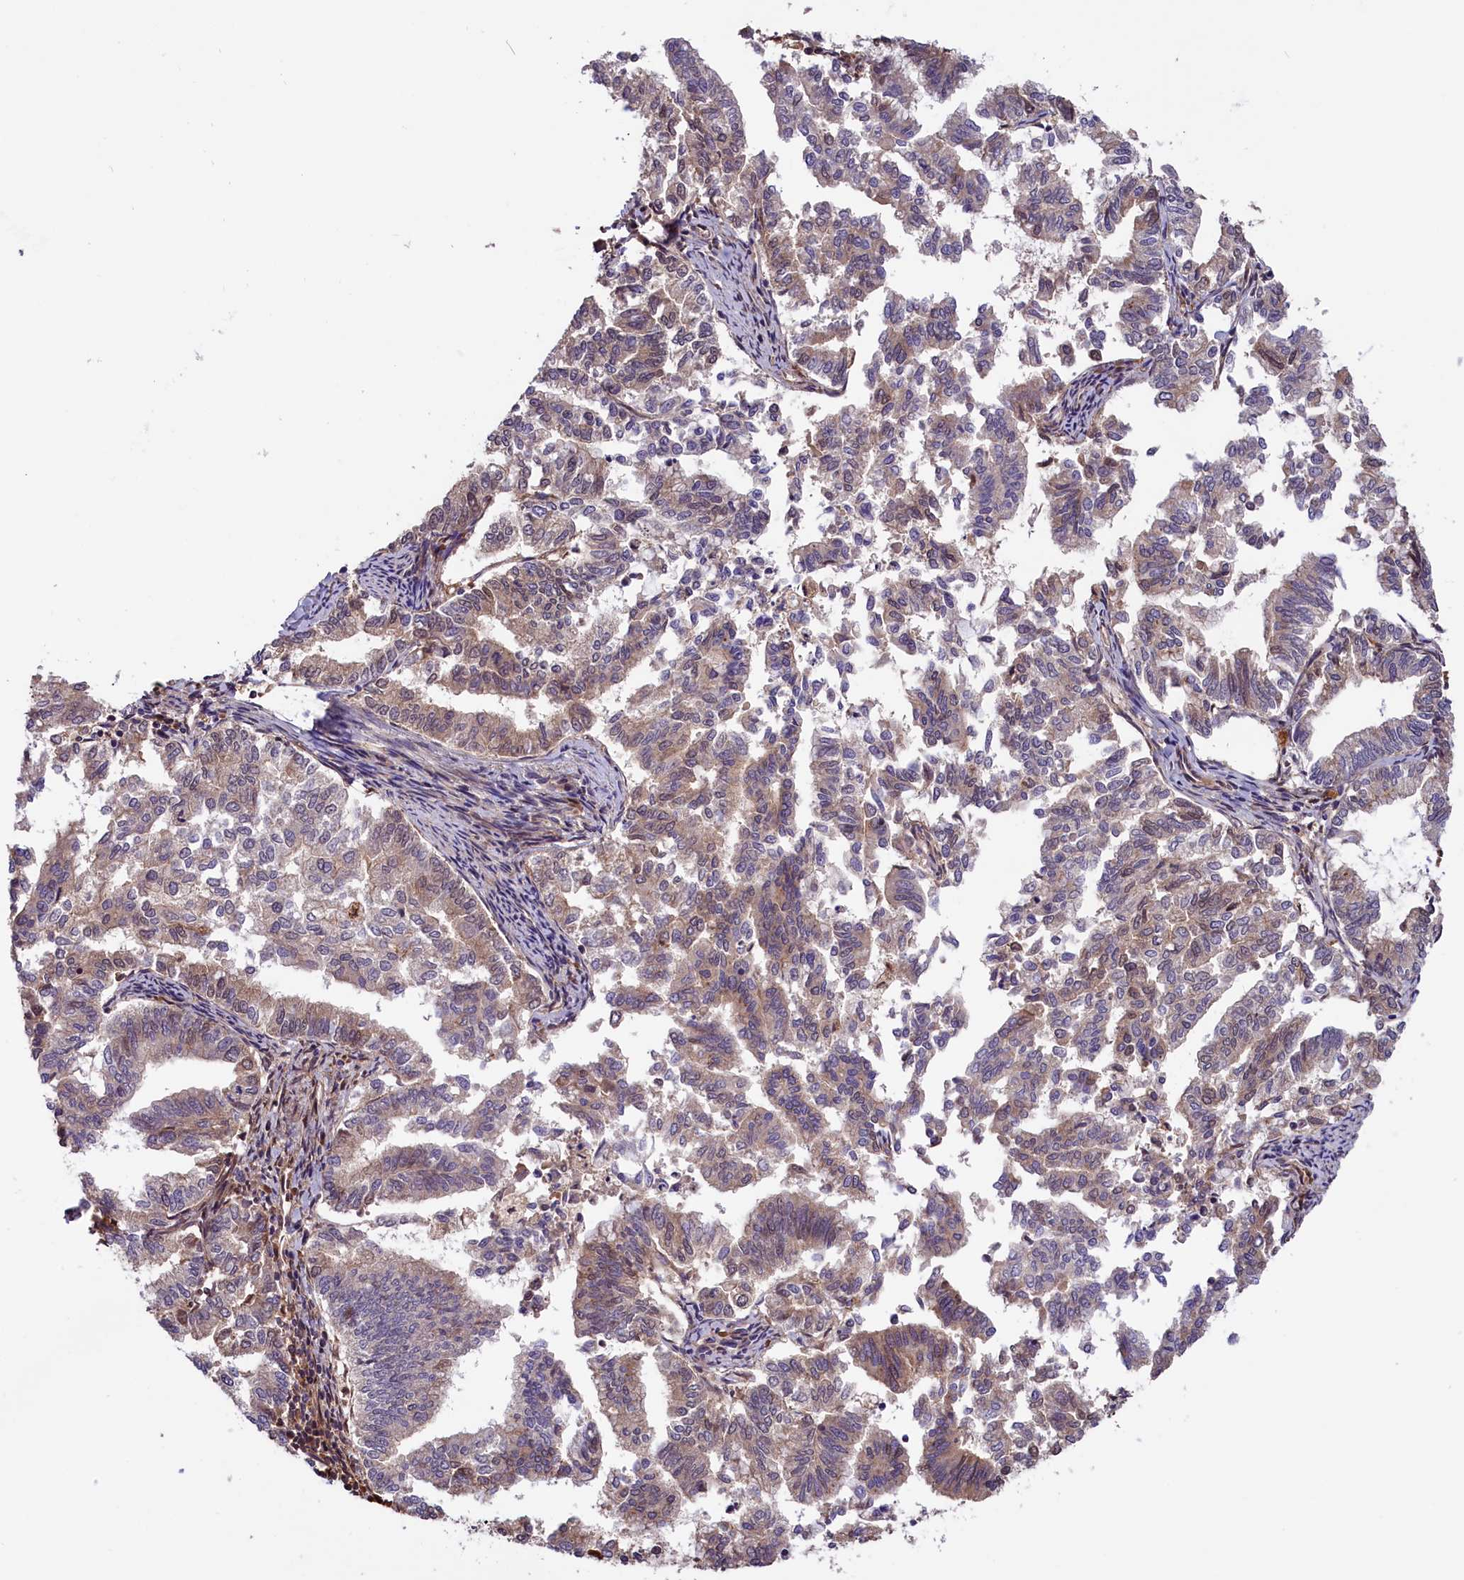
{"staining": {"intensity": "weak", "quantity": "25%-75%", "location": "cytoplasmic/membranous"}, "tissue": "endometrial cancer", "cell_type": "Tumor cells", "image_type": "cancer", "snomed": [{"axis": "morphology", "description": "Adenocarcinoma, NOS"}, {"axis": "topography", "description": "Endometrium"}], "caption": "DAB immunohistochemical staining of human endometrial adenocarcinoma shows weak cytoplasmic/membranous protein positivity in about 25%-75% of tumor cells. The staining is performed using DAB (3,3'-diaminobenzidine) brown chromogen to label protein expression. The nuclei are counter-stained blue using hematoxylin.", "gene": "SETD6", "patient": {"sex": "female", "age": 79}}